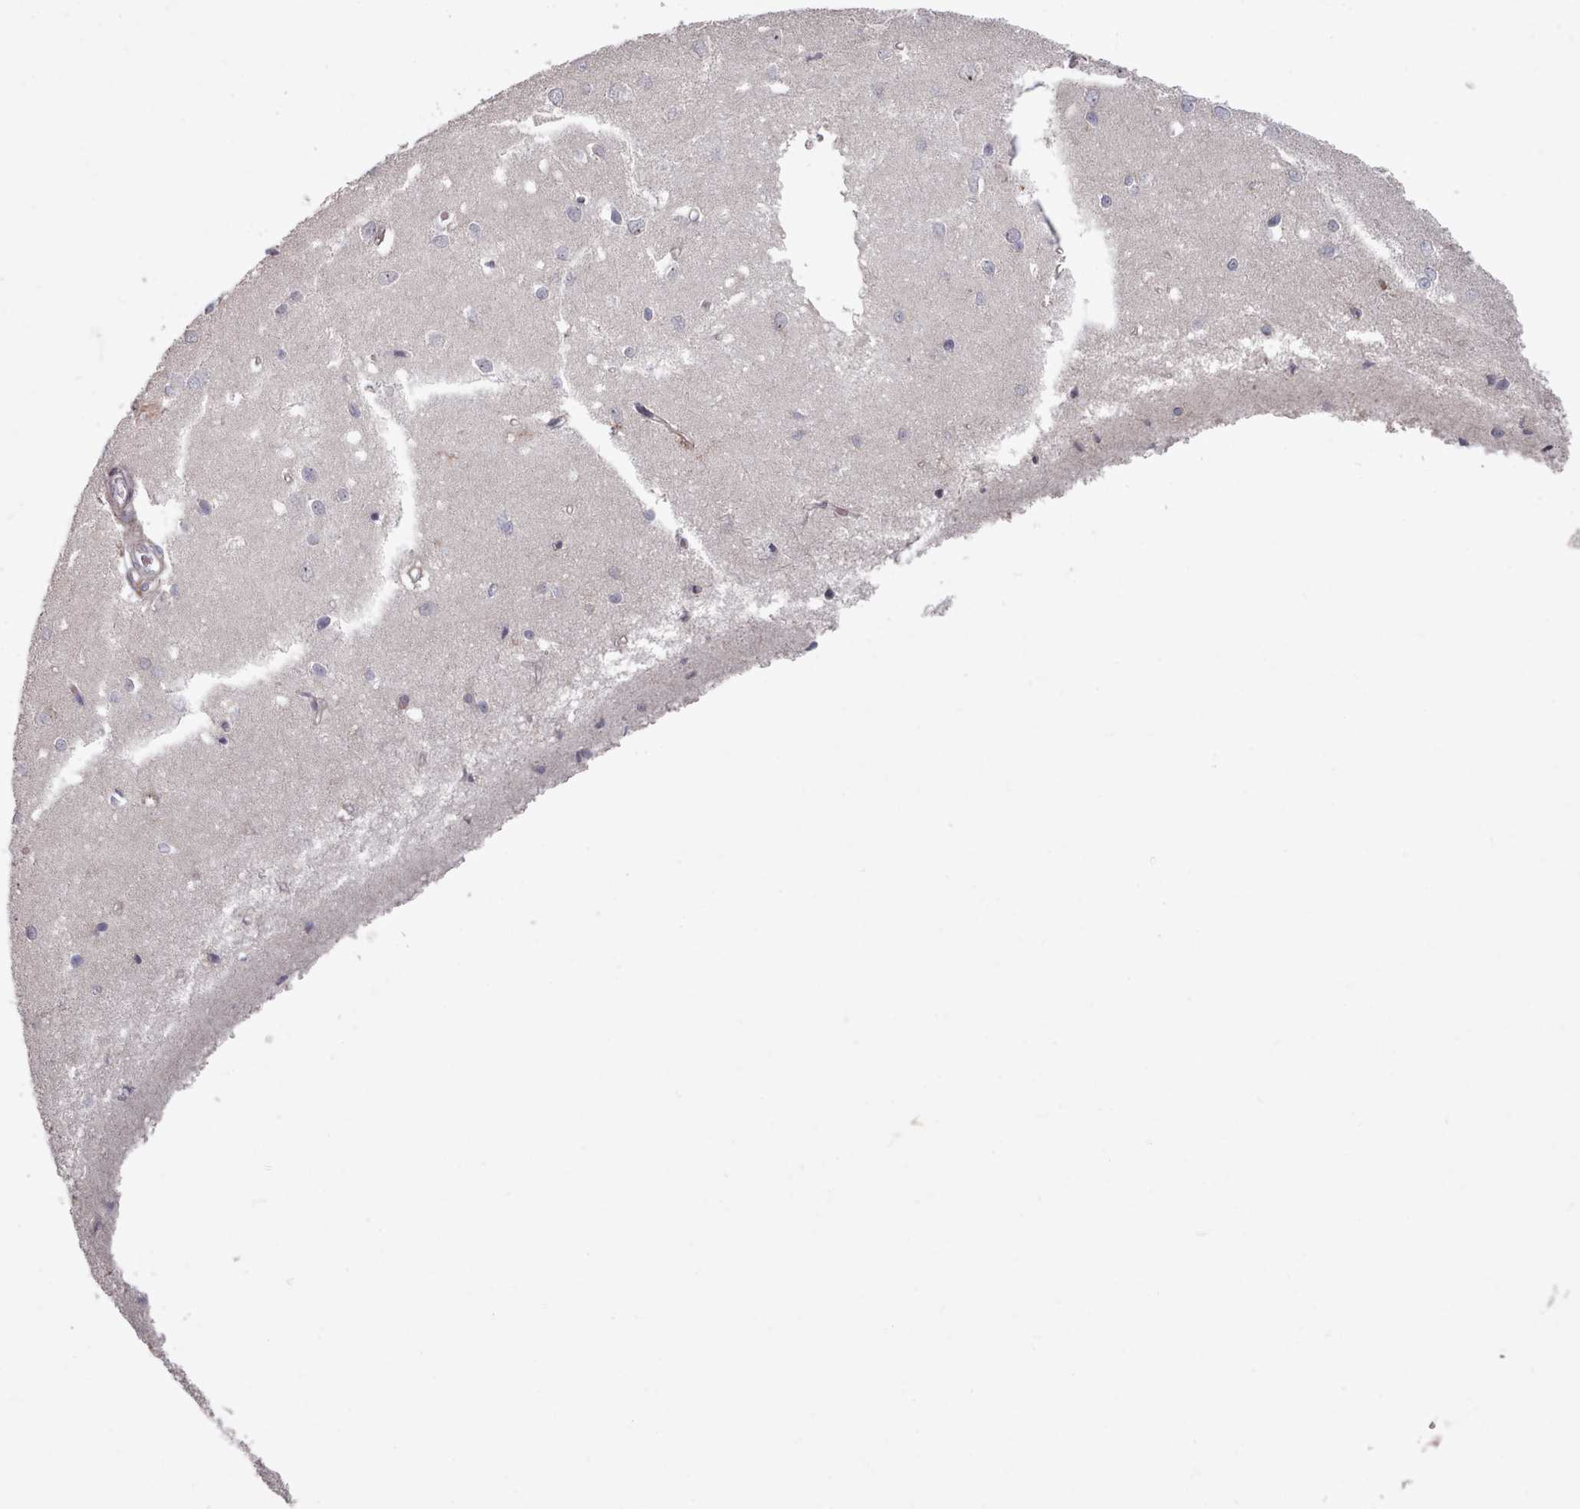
{"staining": {"intensity": "moderate", "quantity": "<25%", "location": "cytoplasmic/membranous"}, "tissue": "cerebral cortex", "cell_type": "Endothelial cells", "image_type": "normal", "snomed": [{"axis": "morphology", "description": "Normal tissue, NOS"}, {"axis": "topography", "description": "Cerebral cortex"}], "caption": "IHC staining of benign cerebral cortex, which demonstrates low levels of moderate cytoplasmic/membranous expression in approximately <25% of endothelial cells indicating moderate cytoplasmic/membranous protein positivity. The staining was performed using DAB (3,3'-diaminobenzidine) (brown) for protein detection and nuclei were counterstained in hematoxylin (blue).", "gene": "COL8A2", "patient": {"sex": "female", "age": 64}}